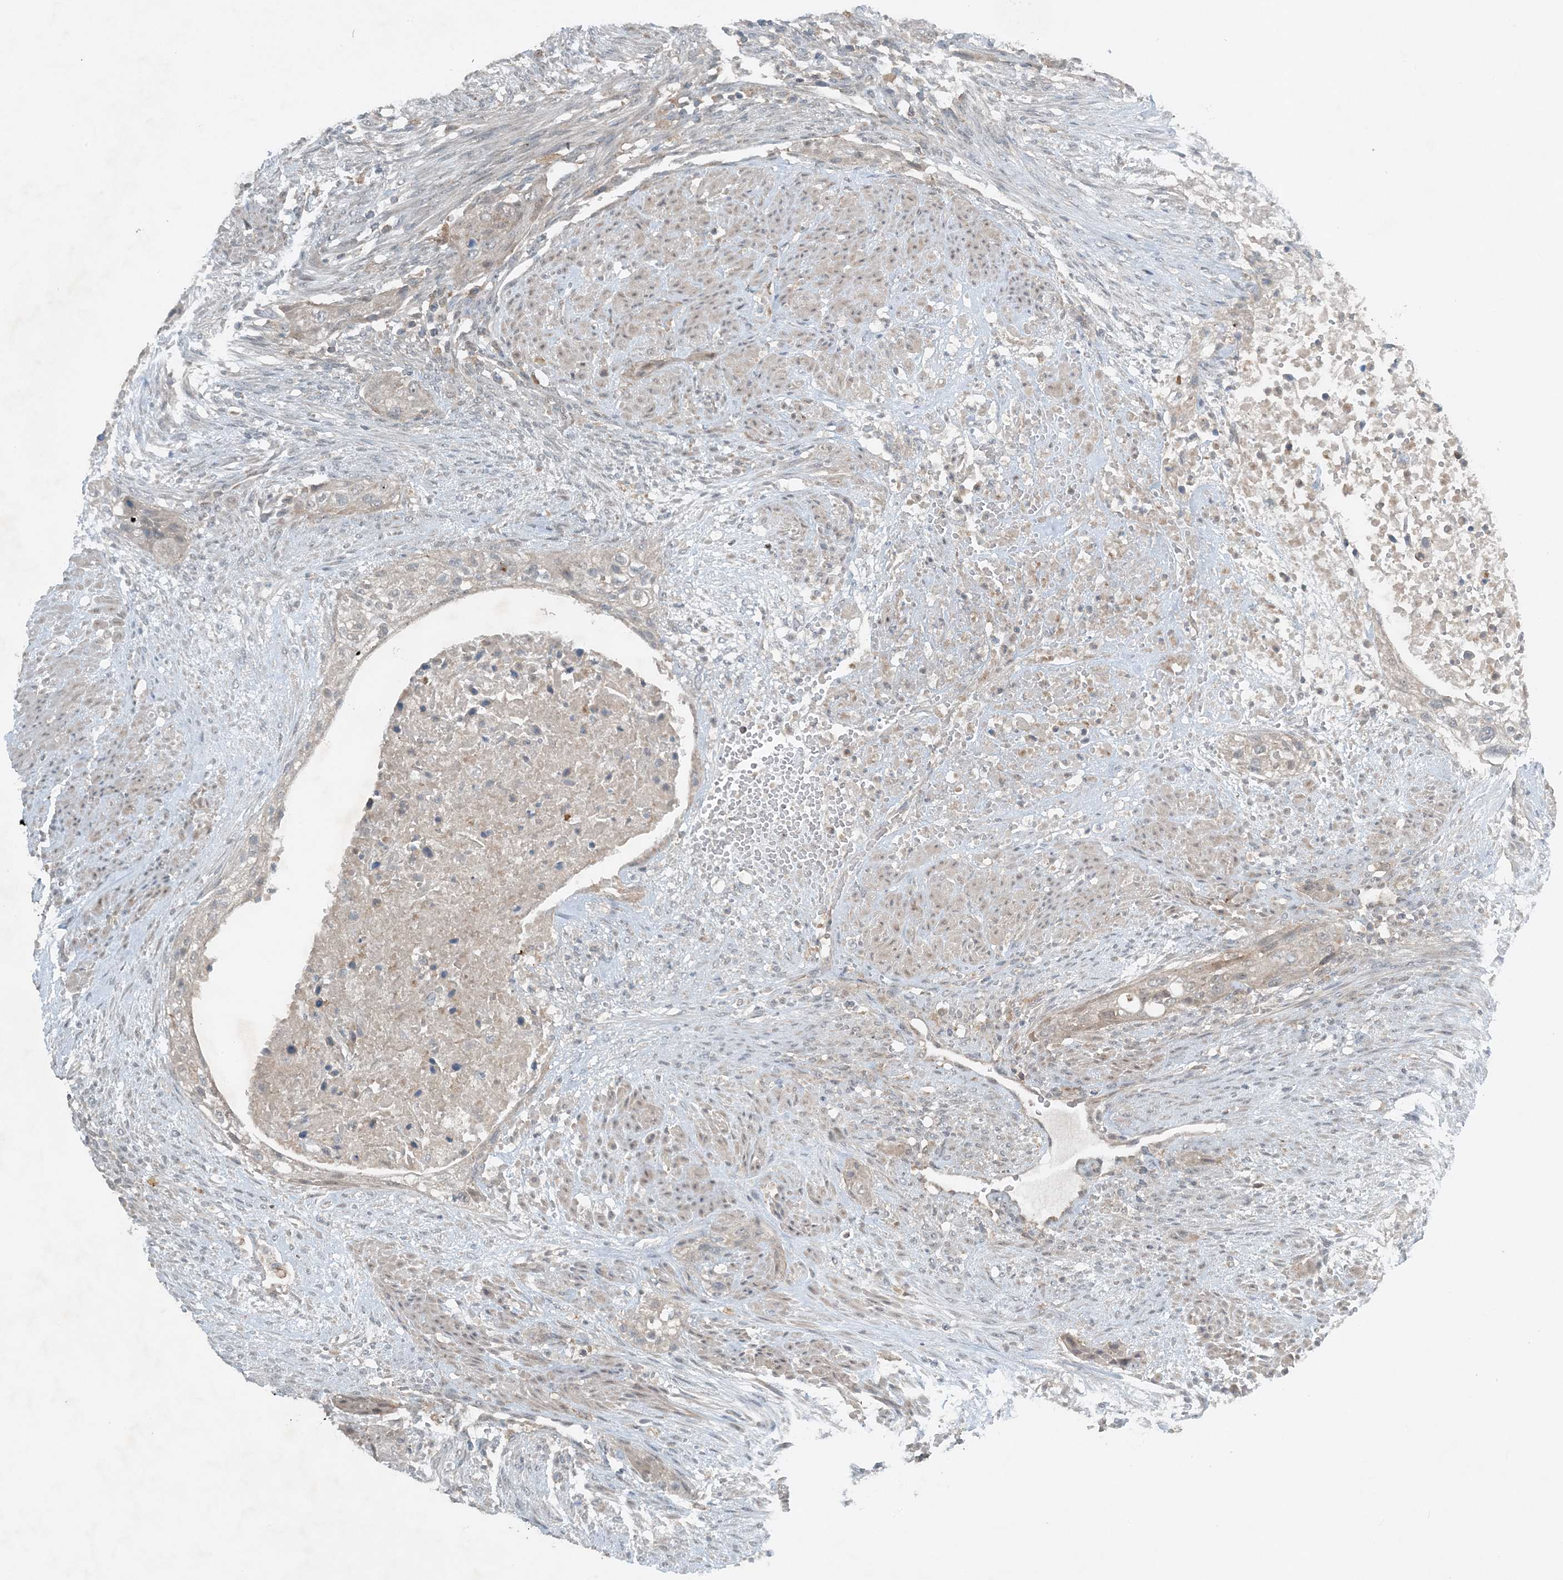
{"staining": {"intensity": "negative", "quantity": "none", "location": "none"}, "tissue": "urothelial cancer", "cell_type": "Tumor cells", "image_type": "cancer", "snomed": [{"axis": "morphology", "description": "Urothelial carcinoma, High grade"}, {"axis": "topography", "description": "Urinary bladder"}], "caption": "The histopathology image reveals no staining of tumor cells in urothelial cancer.", "gene": "MITD1", "patient": {"sex": "male", "age": 35}}